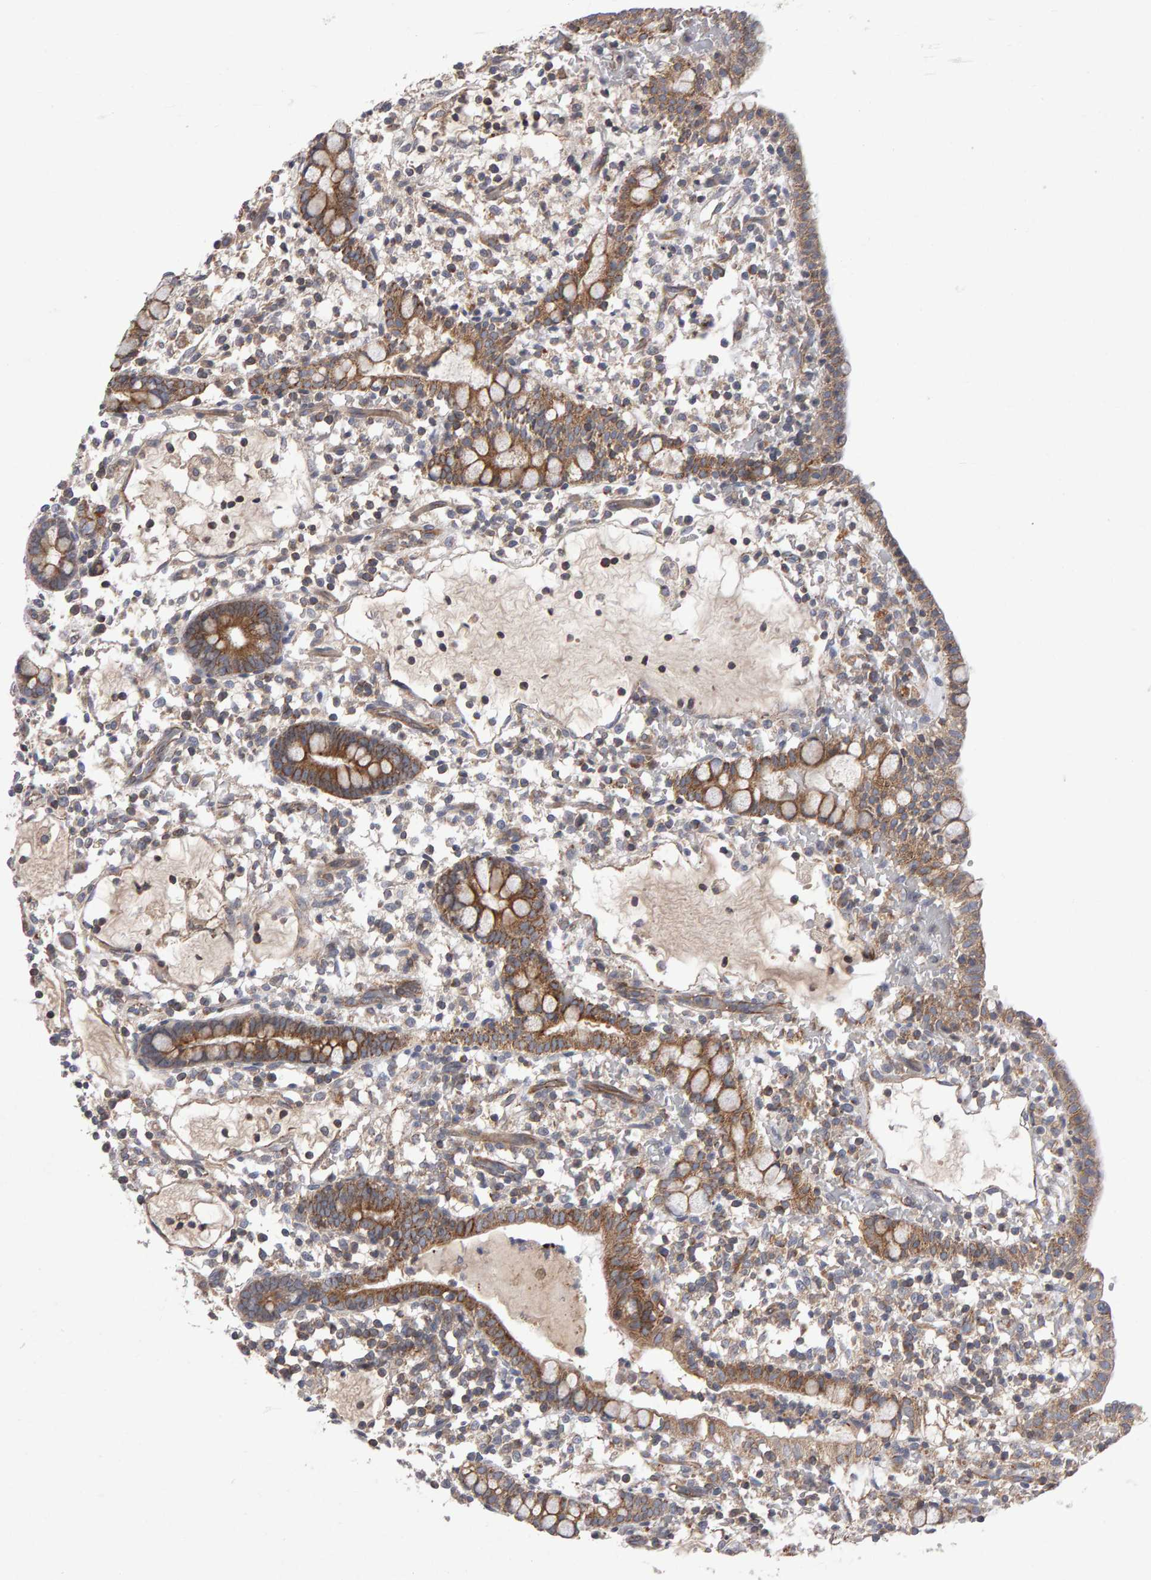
{"staining": {"intensity": "moderate", "quantity": ">75%", "location": "cytoplasmic/membranous"}, "tissue": "small intestine", "cell_type": "Glandular cells", "image_type": "normal", "snomed": [{"axis": "morphology", "description": "Normal tissue, NOS"}, {"axis": "morphology", "description": "Developmental malformation"}, {"axis": "topography", "description": "Small intestine"}], "caption": "IHC of unremarkable small intestine exhibits medium levels of moderate cytoplasmic/membranous staining in approximately >75% of glandular cells. Using DAB (brown) and hematoxylin (blue) stains, captured at high magnification using brightfield microscopy.", "gene": "PGS1", "patient": {"sex": "male"}}